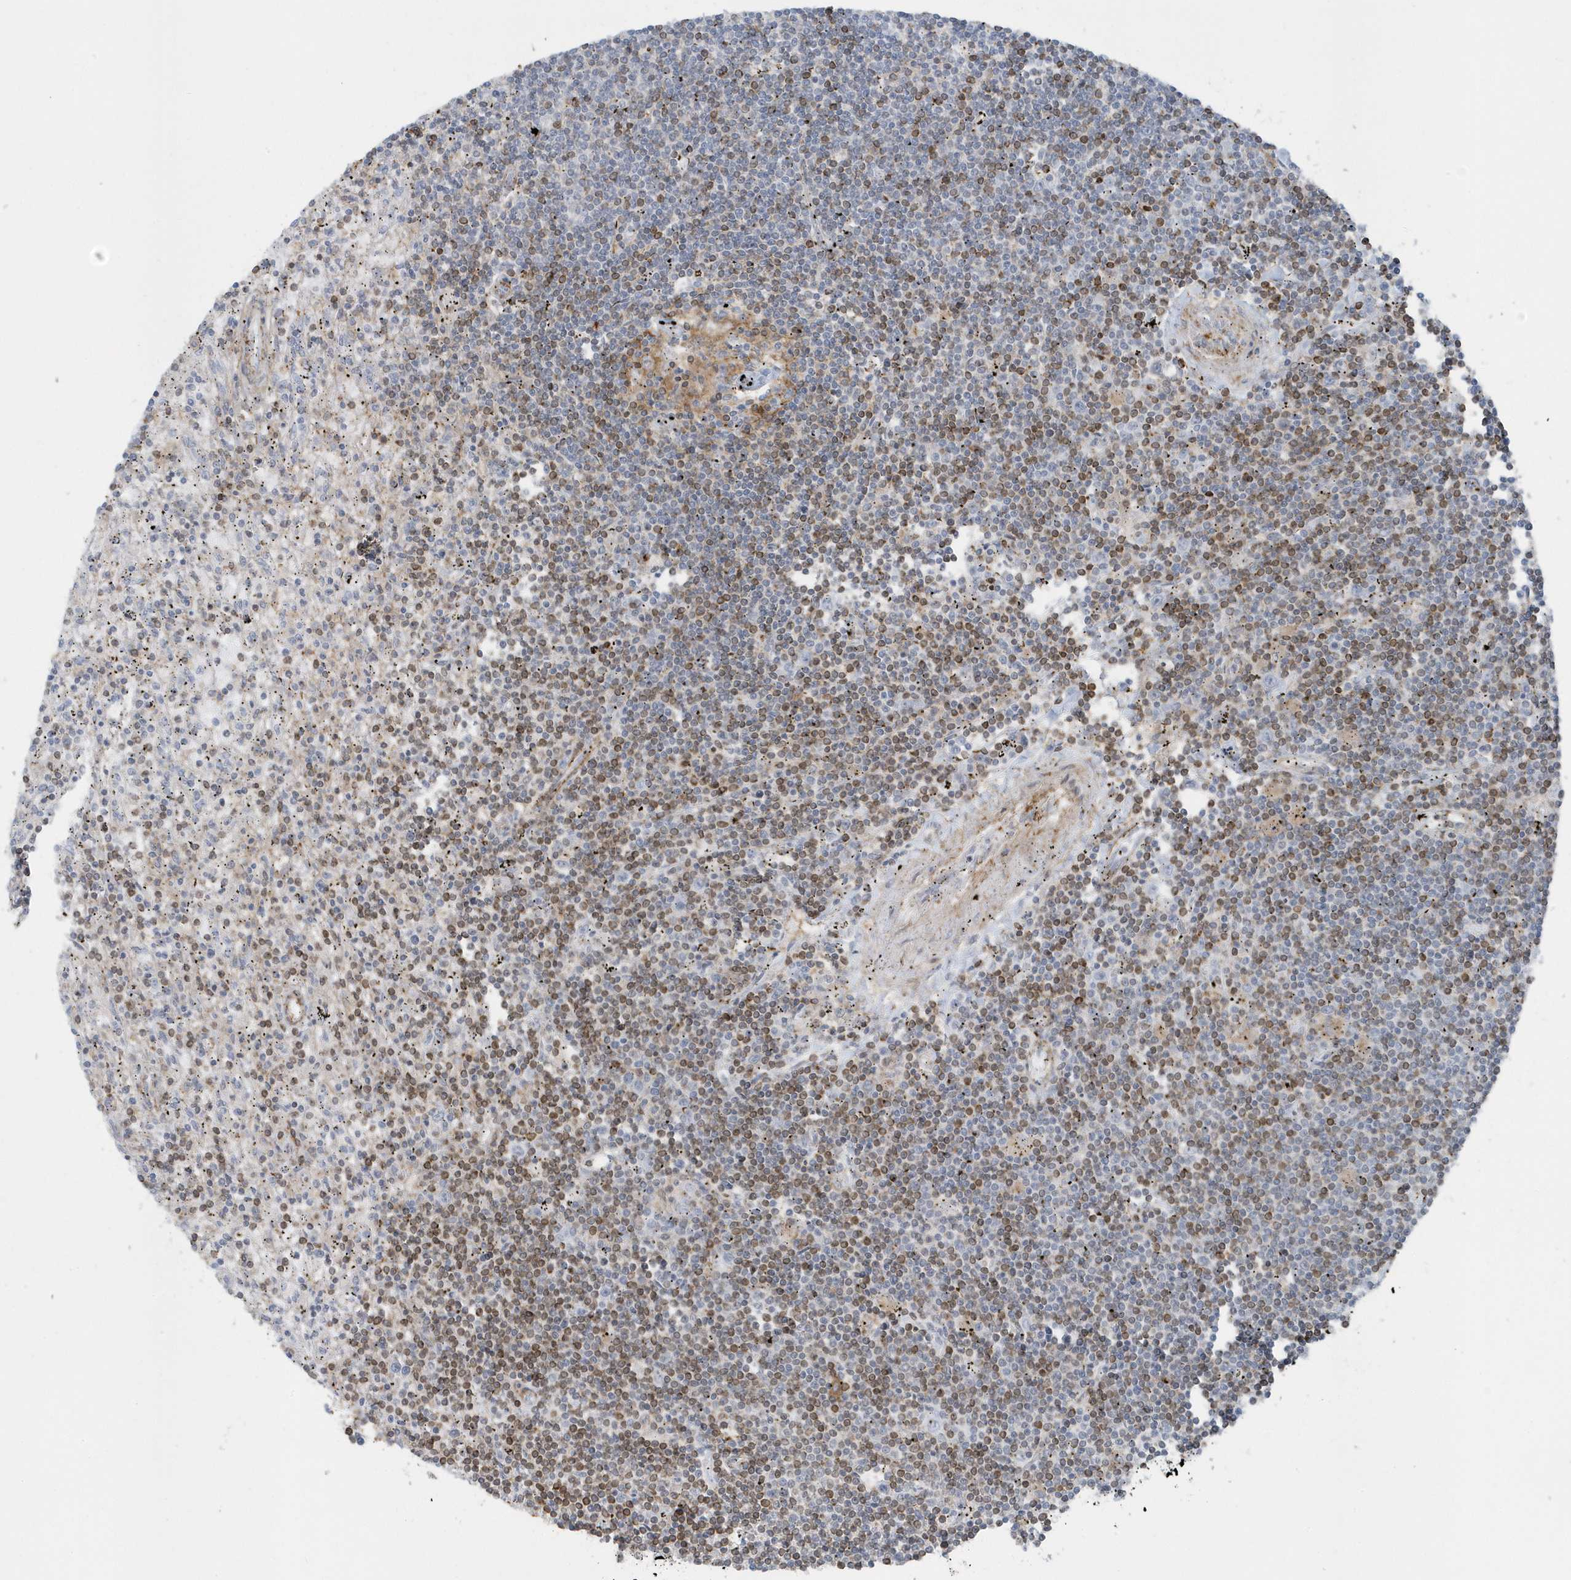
{"staining": {"intensity": "moderate", "quantity": "25%-75%", "location": "cytoplasmic/membranous,nuclear"}, "tissue": "lymphoma", "cell_type": "Tumor cells", "image_type": "cancer", "snomed": [{"axis": "morphology", "description": "Malignant lymphoma, non-Hodgkin's type, Low grade"}, {"axis": "topography", "description": "Spleen"}], "caption": "Immunohistochemical staining of lymphoma shows moderate cytoplasmic/membranous and nuclear protein expression in about 25%-75% of tumor cells.", "gene": "CACNB2", "patient": {"sex": "male", "age": 76}}